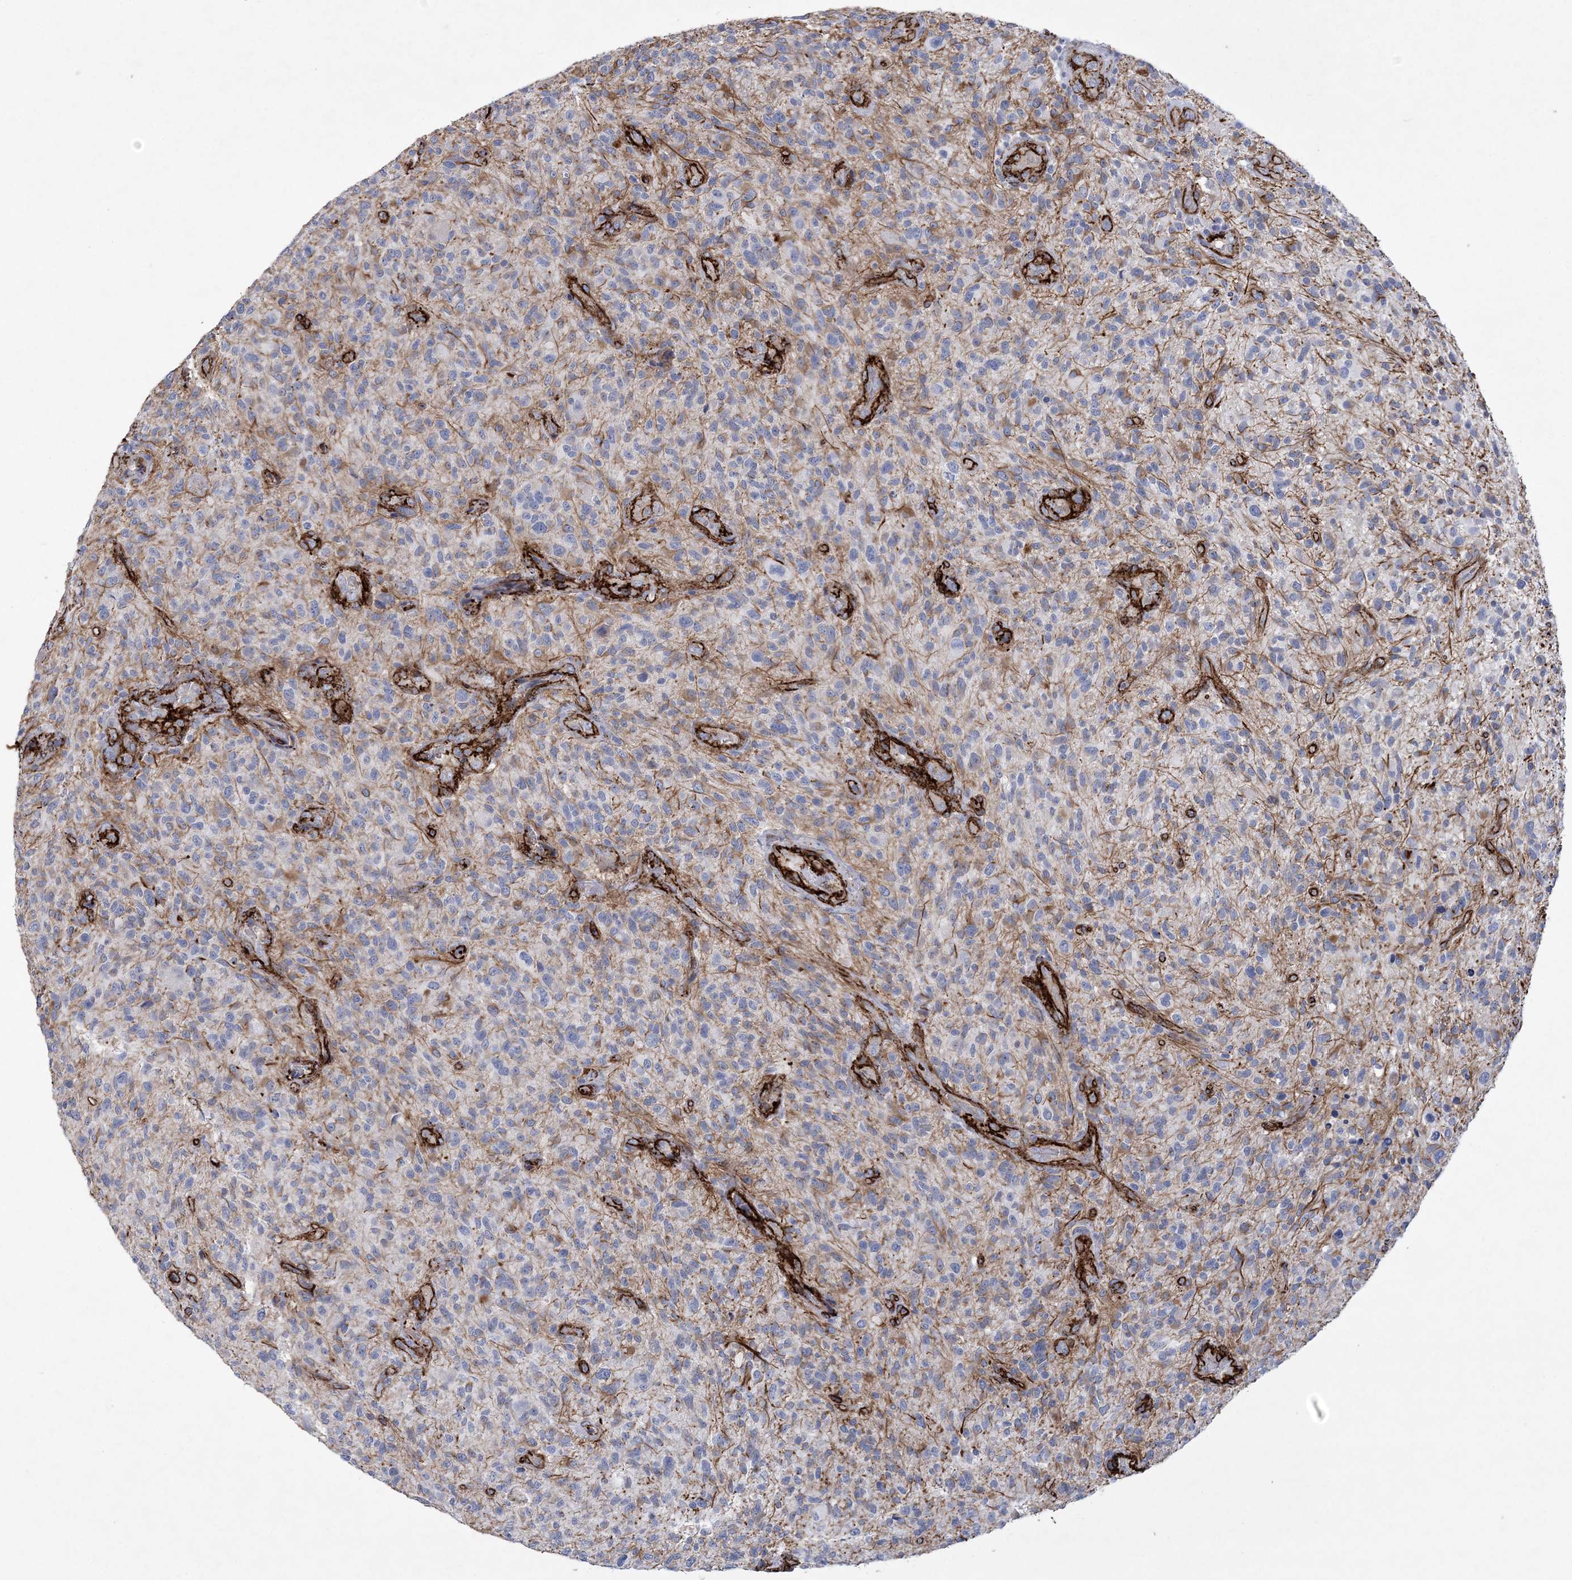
{"staining": {"intensity": "negative", "quantity": "none", "location": "none"}, "tissue": "glioma", "cell_type": "Tumor cells", "image_type": "cancer", "snomed": [{"axis": "morphology", "description": "Glioma, malignant, High grade"}, {"axis": "topography", "description": "Brain"}], "caption": "High power microscopy image of an IHC photomicrograph of malignant glioma (high-grade), revealing no significant expression in tumor cells.", "gene": "ARSJ", "patient": {"sex": "male", "age": 47}}